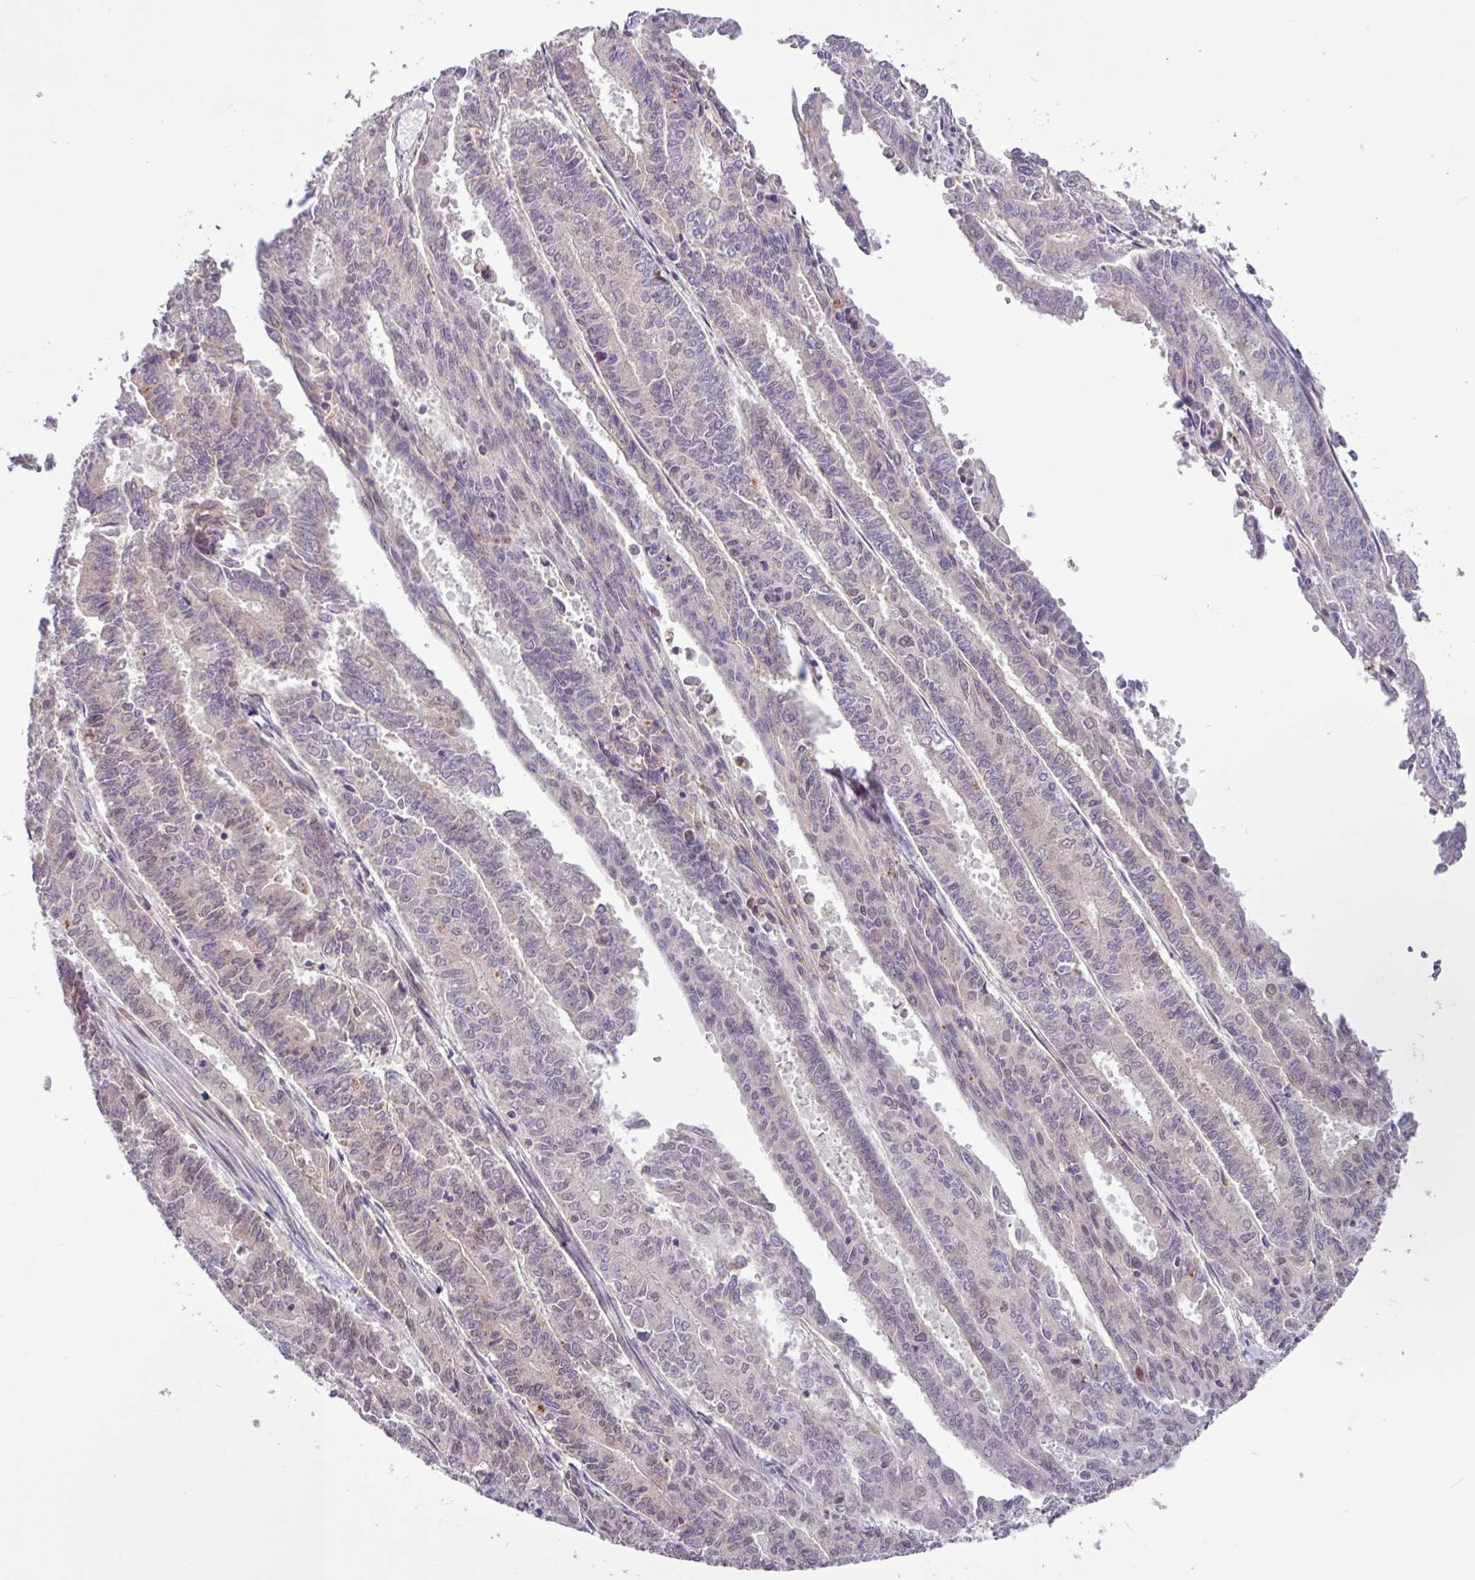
{"staining": {"intensity": "weak", "quantity": "25%-75%", "location": "cytoplasmic/membranous,nuclear"}, "tissue": "endometrial cancer", "cell_type": "Tumor cells", "image_type": "cancer", "snomed": [{"axis": "morphology", "description": "Adenocarcinoma, NOS"}, {"axis": "topography", "description": "Endometrium"}], "caption": "Immunohistochemistry photomicrograph of human endometrial cancer stained for a protein (brown), which displays low levels of weak cytoplasmic/membranous and nuclear positivity in about 25%-75% of tumor cells.", "gene": "BRD3", "patient": {"sex": "female", "age": 59}}